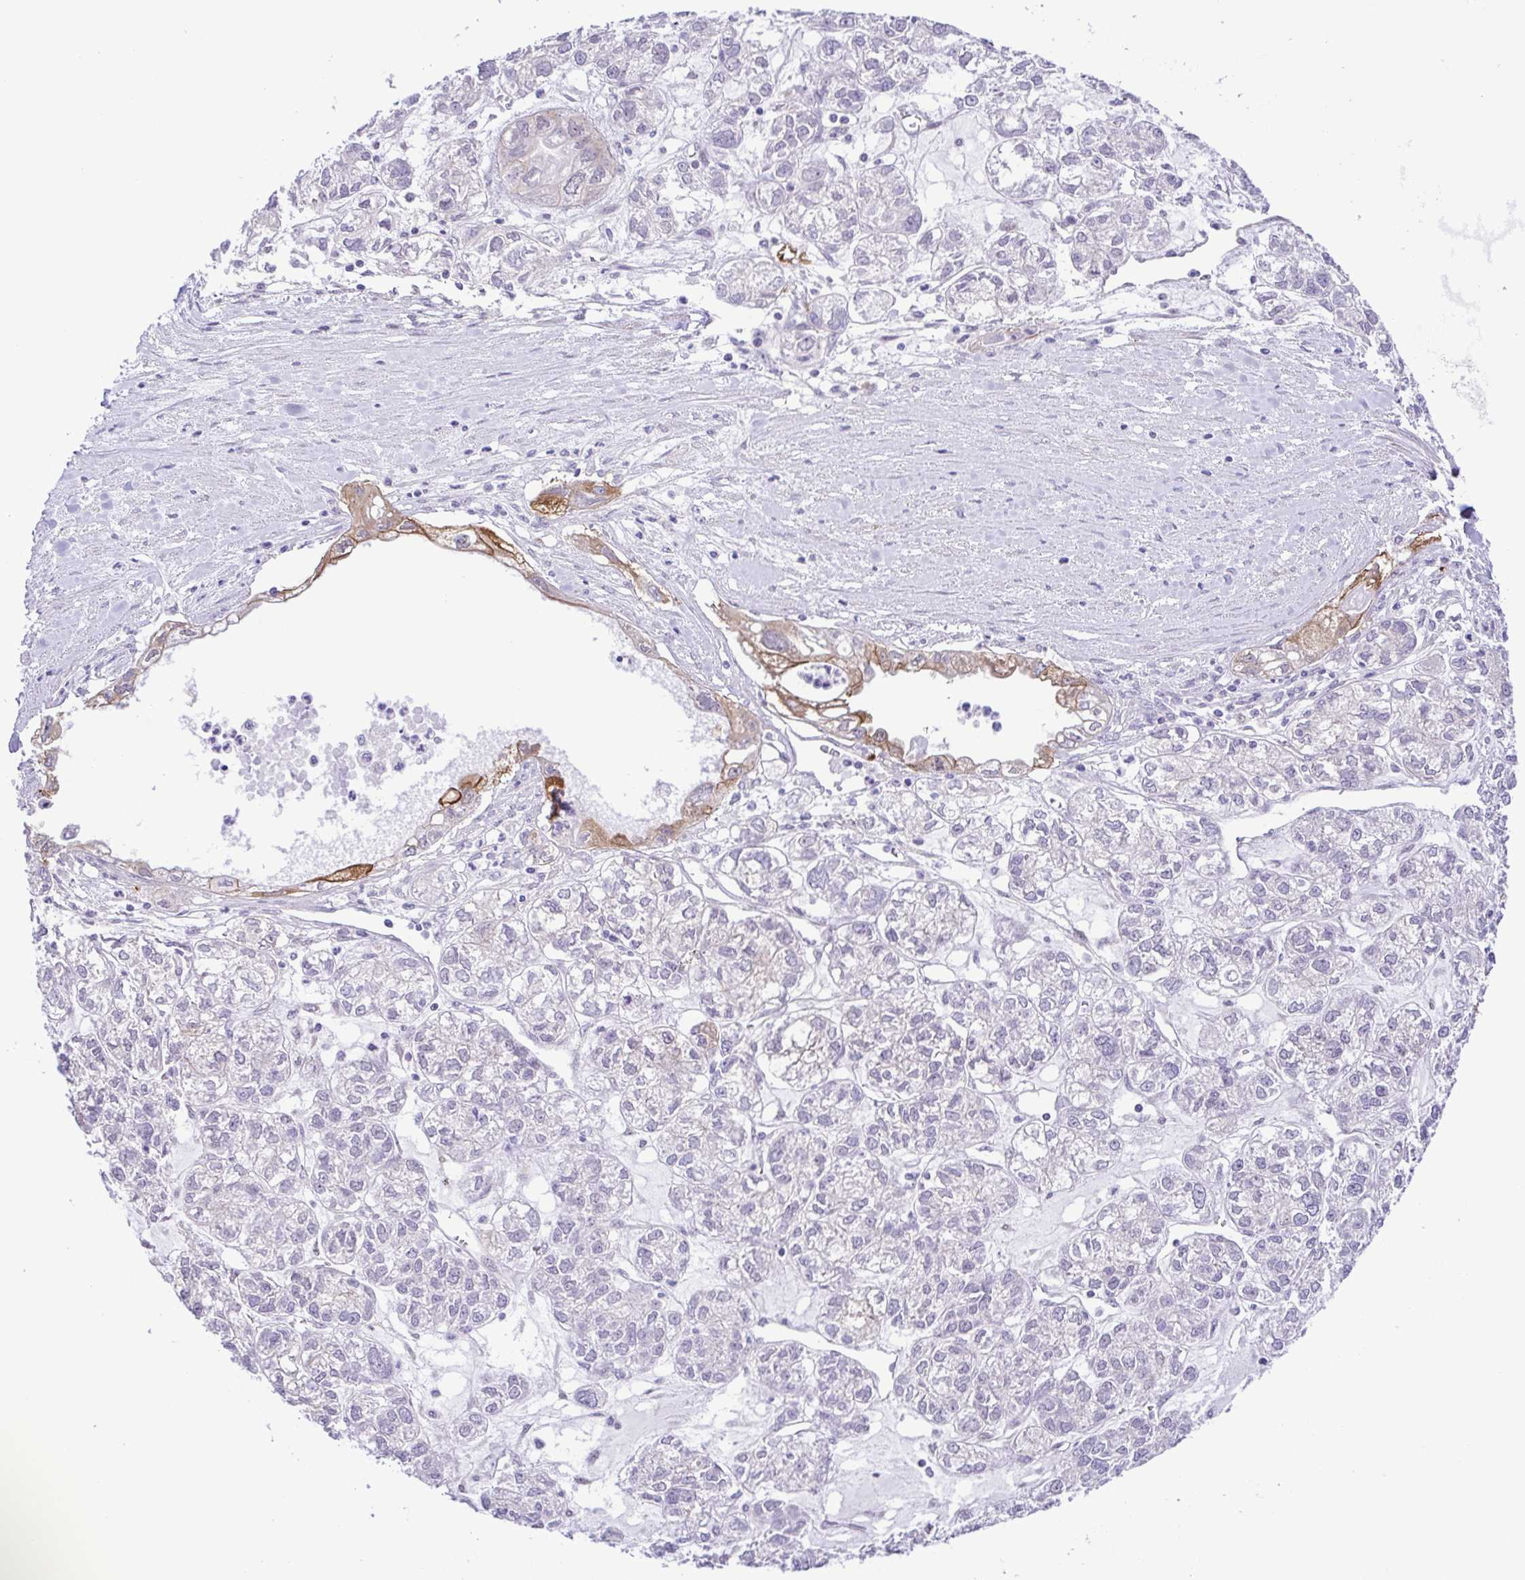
{"staining": {"intensity": "negative", "quantity": "none", "location": "none"}, "tissue": "ovarian cancer", "cell_type": "Tumor cells", "image_type": "cancer", "snomed": [{"axis": "morphology", "description": "Carcinoma, endometroid"}, {"axis": "topography", "description": "Ovary"}], "caption": "An image of human ovarian cancer (endometroid carcinoma) is negative for staining in tumor cells.", "gene": "DCLK2", "patient": {"sex": "female", "age": 64}}